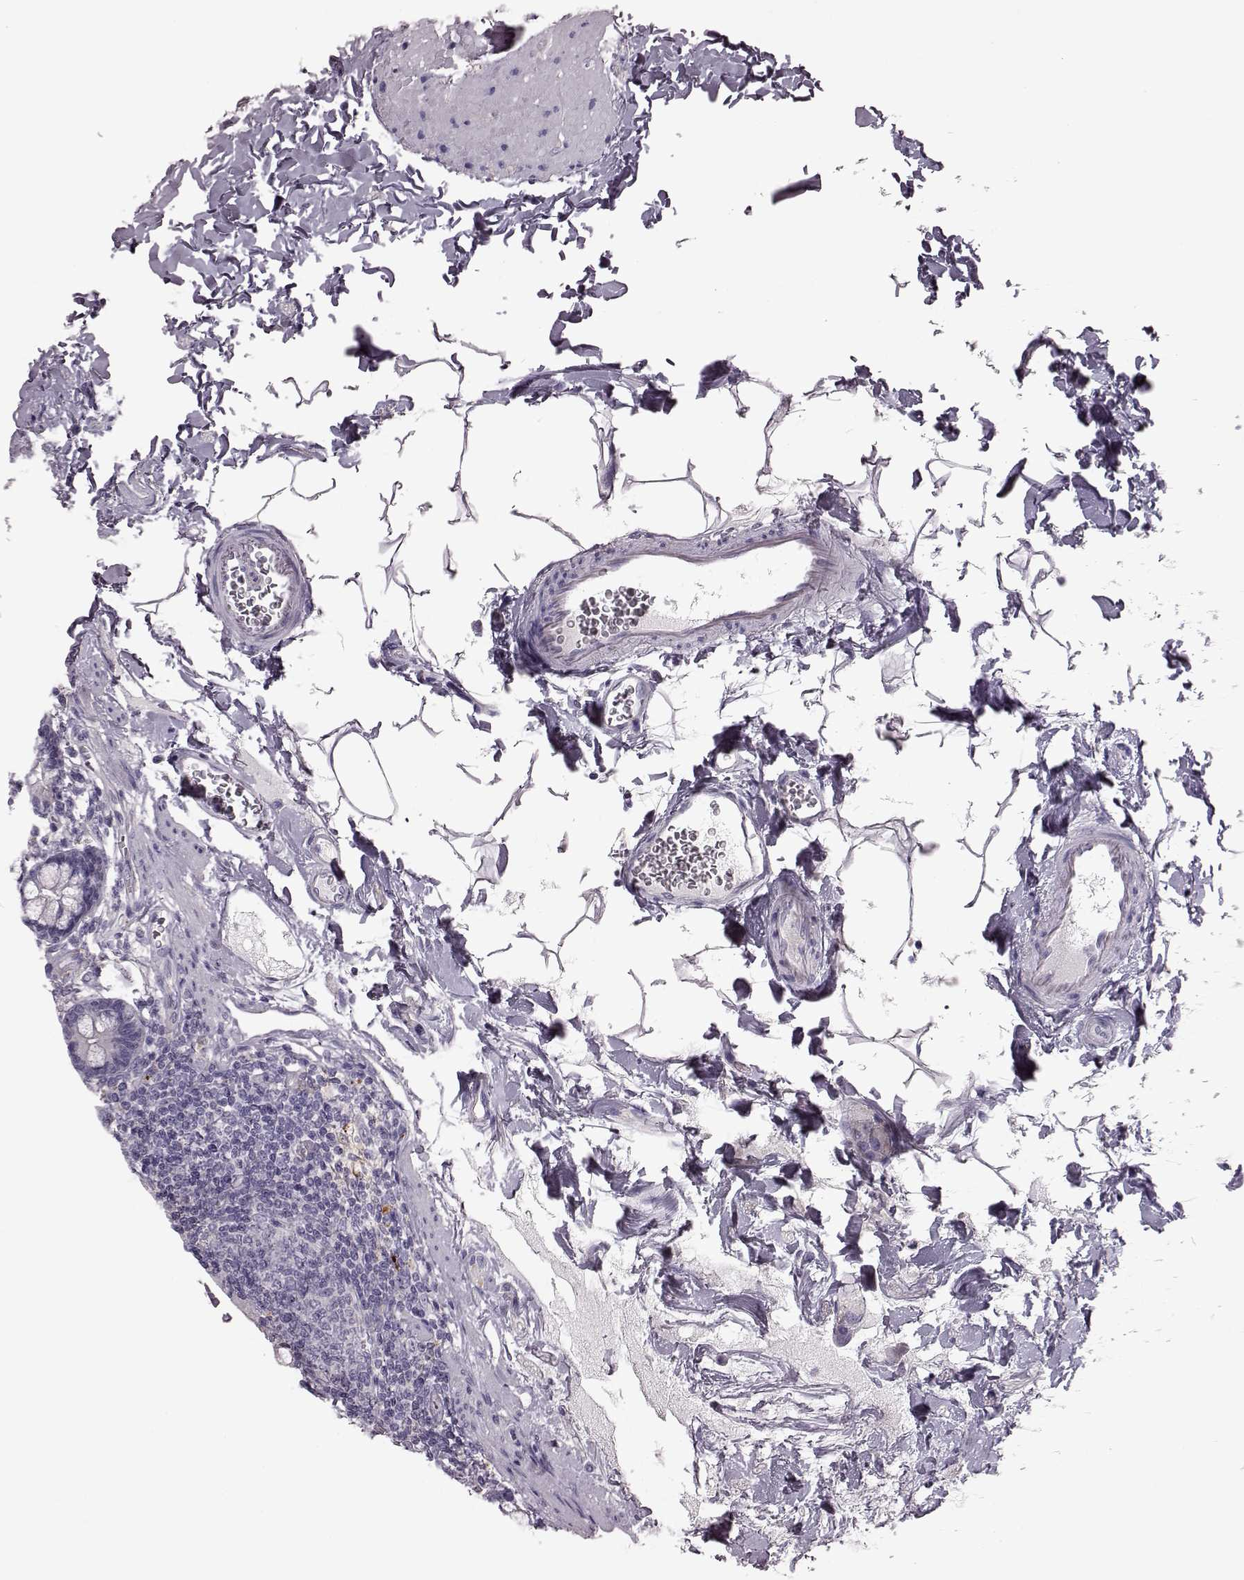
{"staining": {"intensity": "negative", "quantity": "none", "location": "none"}, "tissue": "small intestine", "cell_type": "Glandular cells", "image_type": "normal", "snomed": [{"axis": "morphology", "description": "Normal tissue, NOS"}, {"axis": "topography", "description": "Small intestine"}], "caption": "This image is of benign small intestine stained with immunohistochemistry to label a protein in brown with the nuclei are counter-stained blue. There is no staining in glandular cells.", "gene": "SNTG1", "patient": {"sex": "female", "age": 56}}